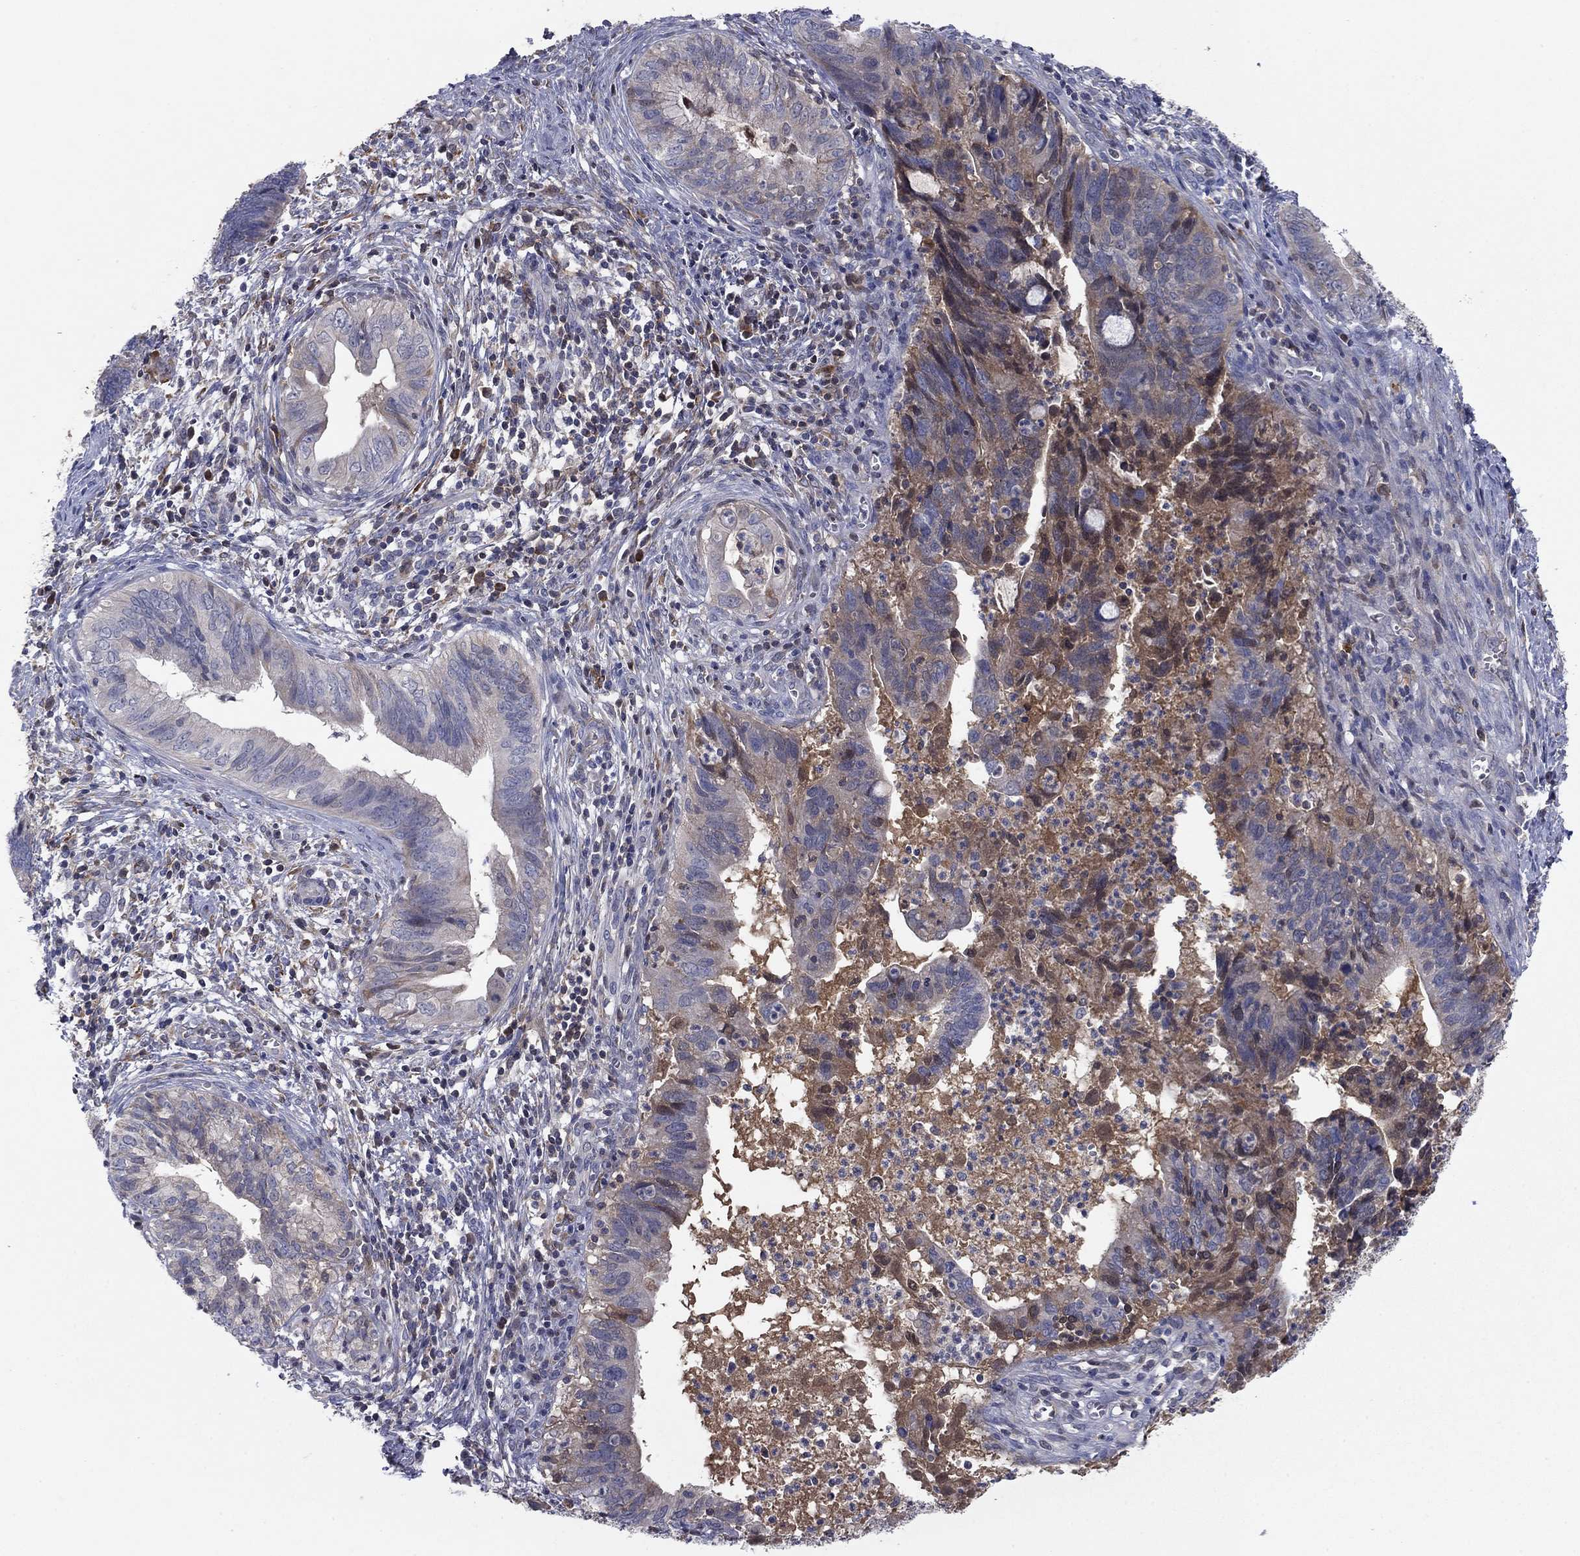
{"staining": {"intensity": "negative", "quantity": "none", "location": "none"}, "tissue": "cervical cancer", "cell_type": "Tumor cells", "image_type": "cancer", "snomed": [{"axis": "morphology", "description": "Adenocarcinoma, NOS"}, {"axis": "topography", "description": "Cervix"}], "caption": "High magnification brightfield microscopy of cervical cancer (adenocarcinoma) stained with DAB (brown) and counterstained with hematoxylin (blue): tumor cells show no significant positivity.", "gene": "PTGDS", "patient": {"sex": "female", "age": 42}}